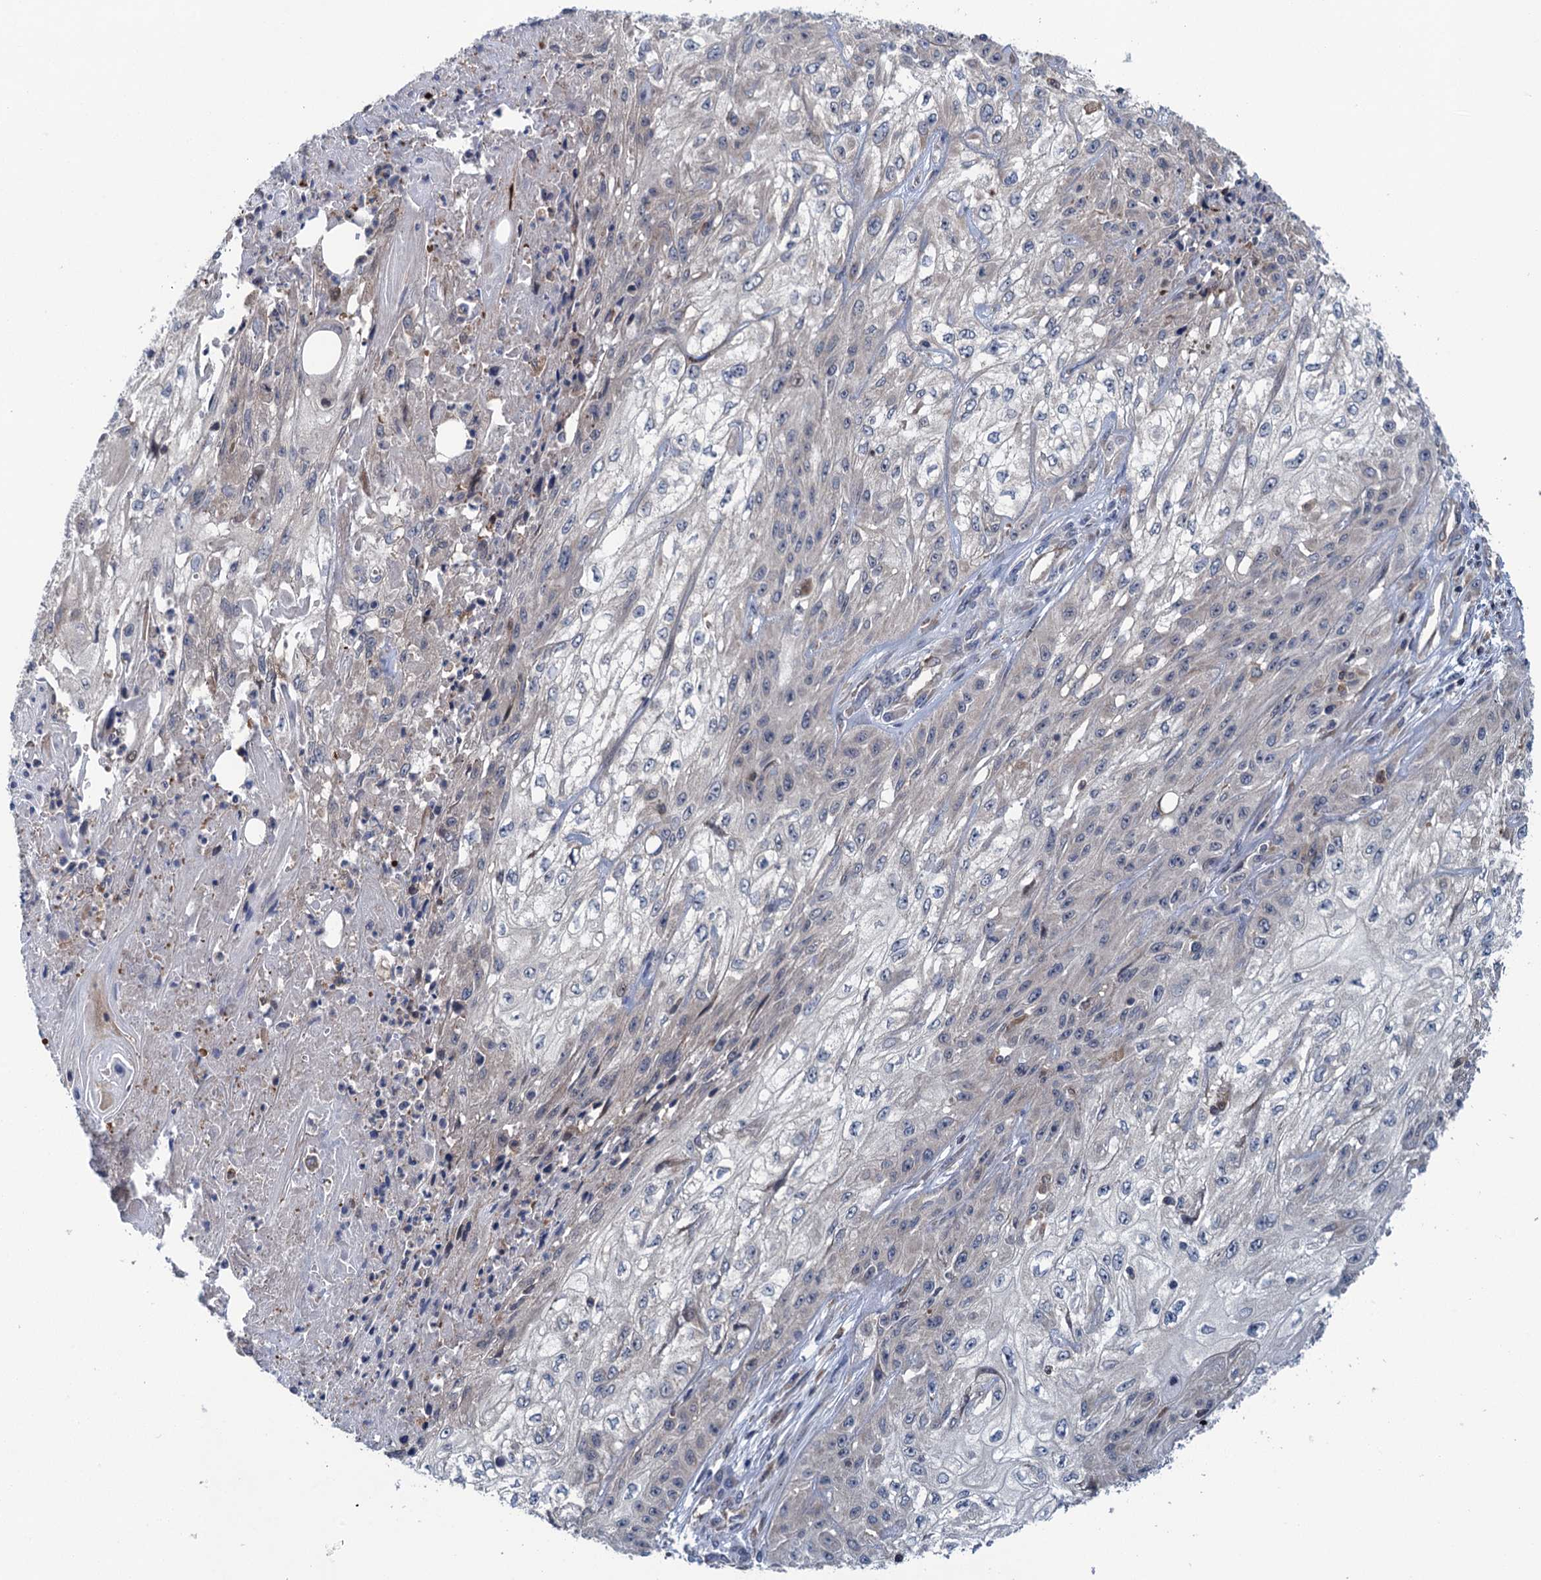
{"staining": {"intensity": "negative", "quantity": "none", "location": "none"}, "tissue": "skin cancer", "cell_type": "Tumor cells", "image_type": "cancer", "snomed": [{"axis": "morphology", "description": "Squamous cell carcinoma, NOS"}, {"axis": "morphology", "description": "Squamous cell carcinoma, metastatic, NOS"}, {"axis": "topography", "description": "Skin"}, {"axis": "topography", "description": "Lymph node"}], "caption": "A photomicrograph of skin cancer stained for a protein shows no brown staining in tumor cells.", "gene": "CNTN5", "patient": {"sex": "male", "age": 75}}